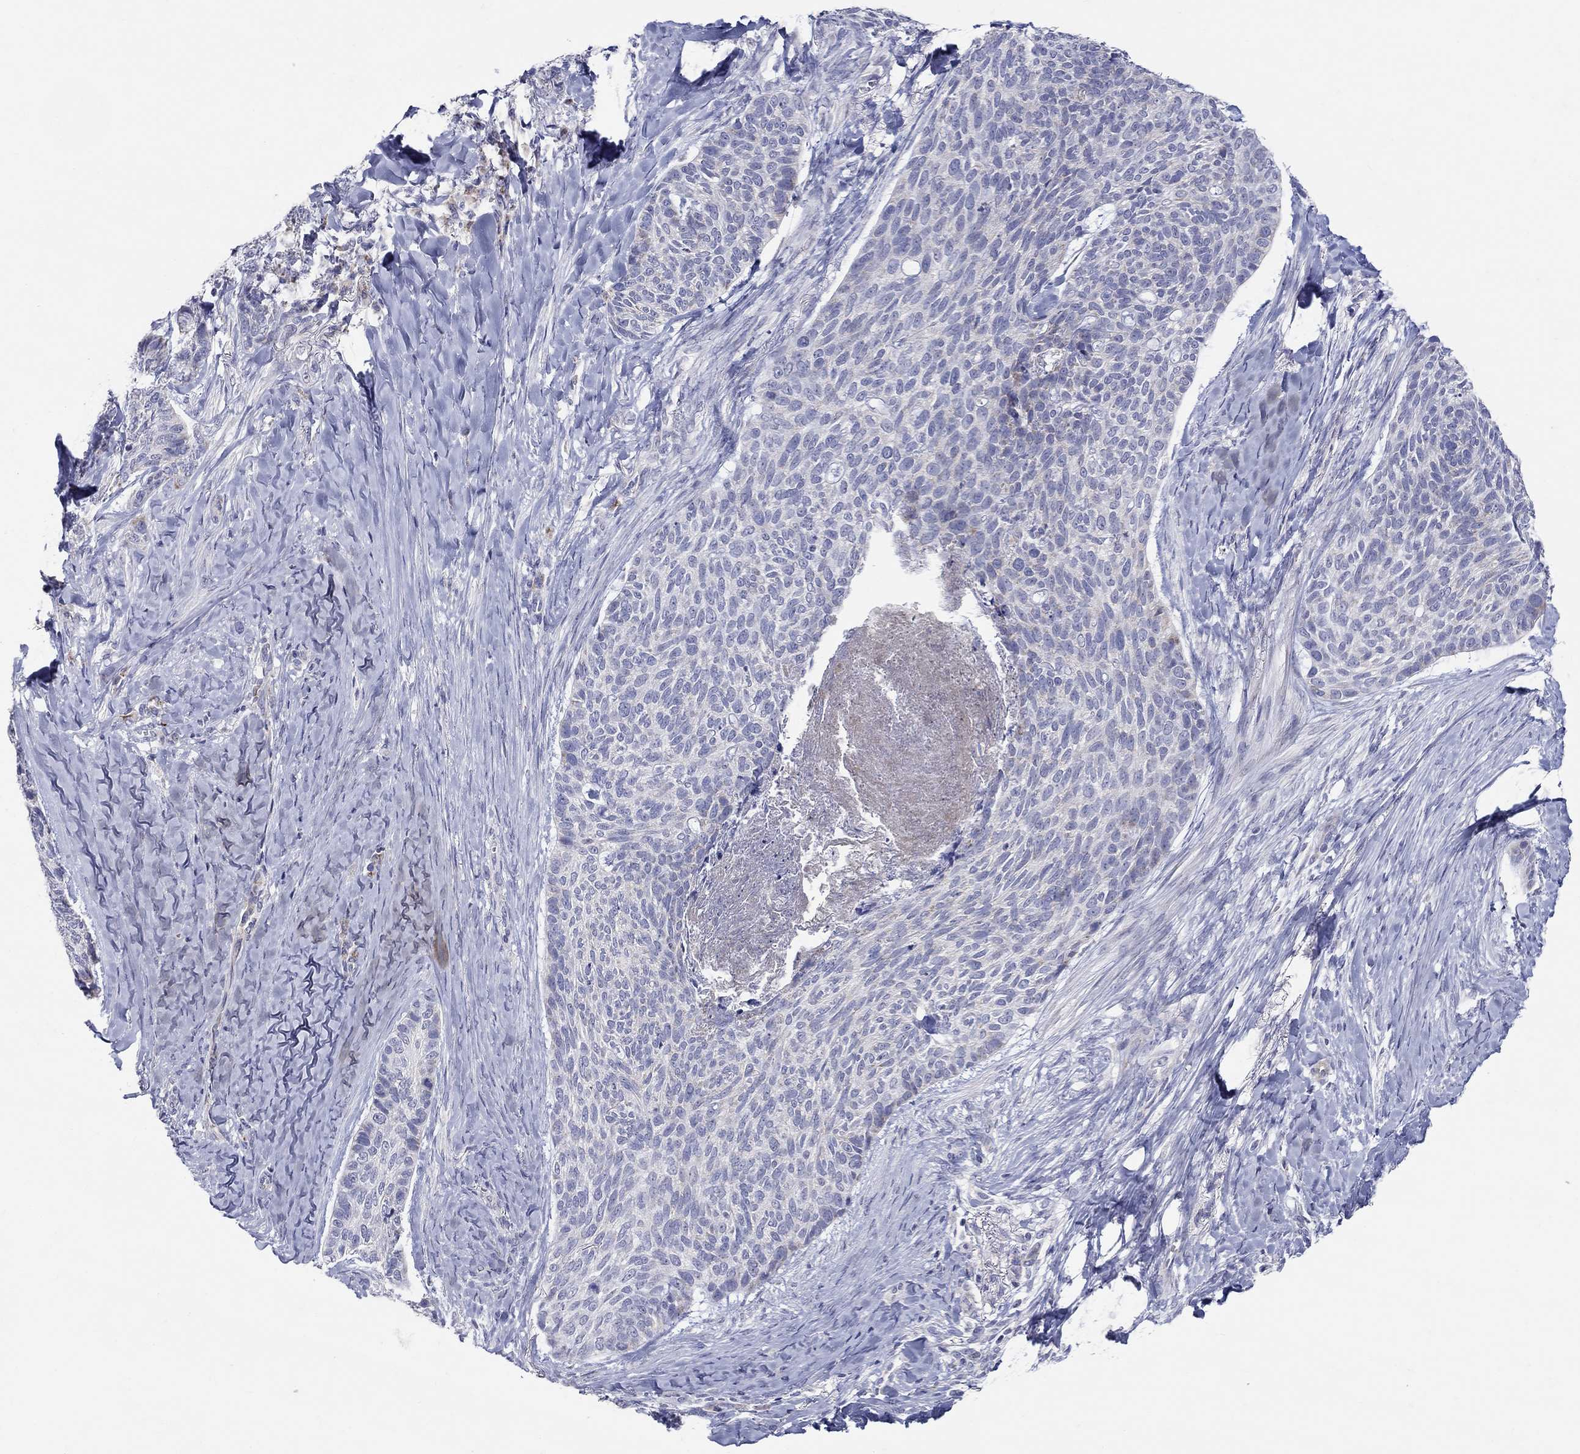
{"staining": {"intensity": "negative", "quantity": "none", "location": "none"}, "tissue": "skin cancer", "cell_type": "Tumor cells", "image_type": "cancer", "snomed": [{"axis": "morphology", "description": "Basal cell carcinoma"}, {"axis": "topography", "description": "Skin"}], "caption": "This is an immunohistochemistry (IHC) photomicrograph of skin basal cell carcinoma. There is no expression in tumor cells.", "gene": "HMX2", "patient": {"sex": "female", "age": 69}}